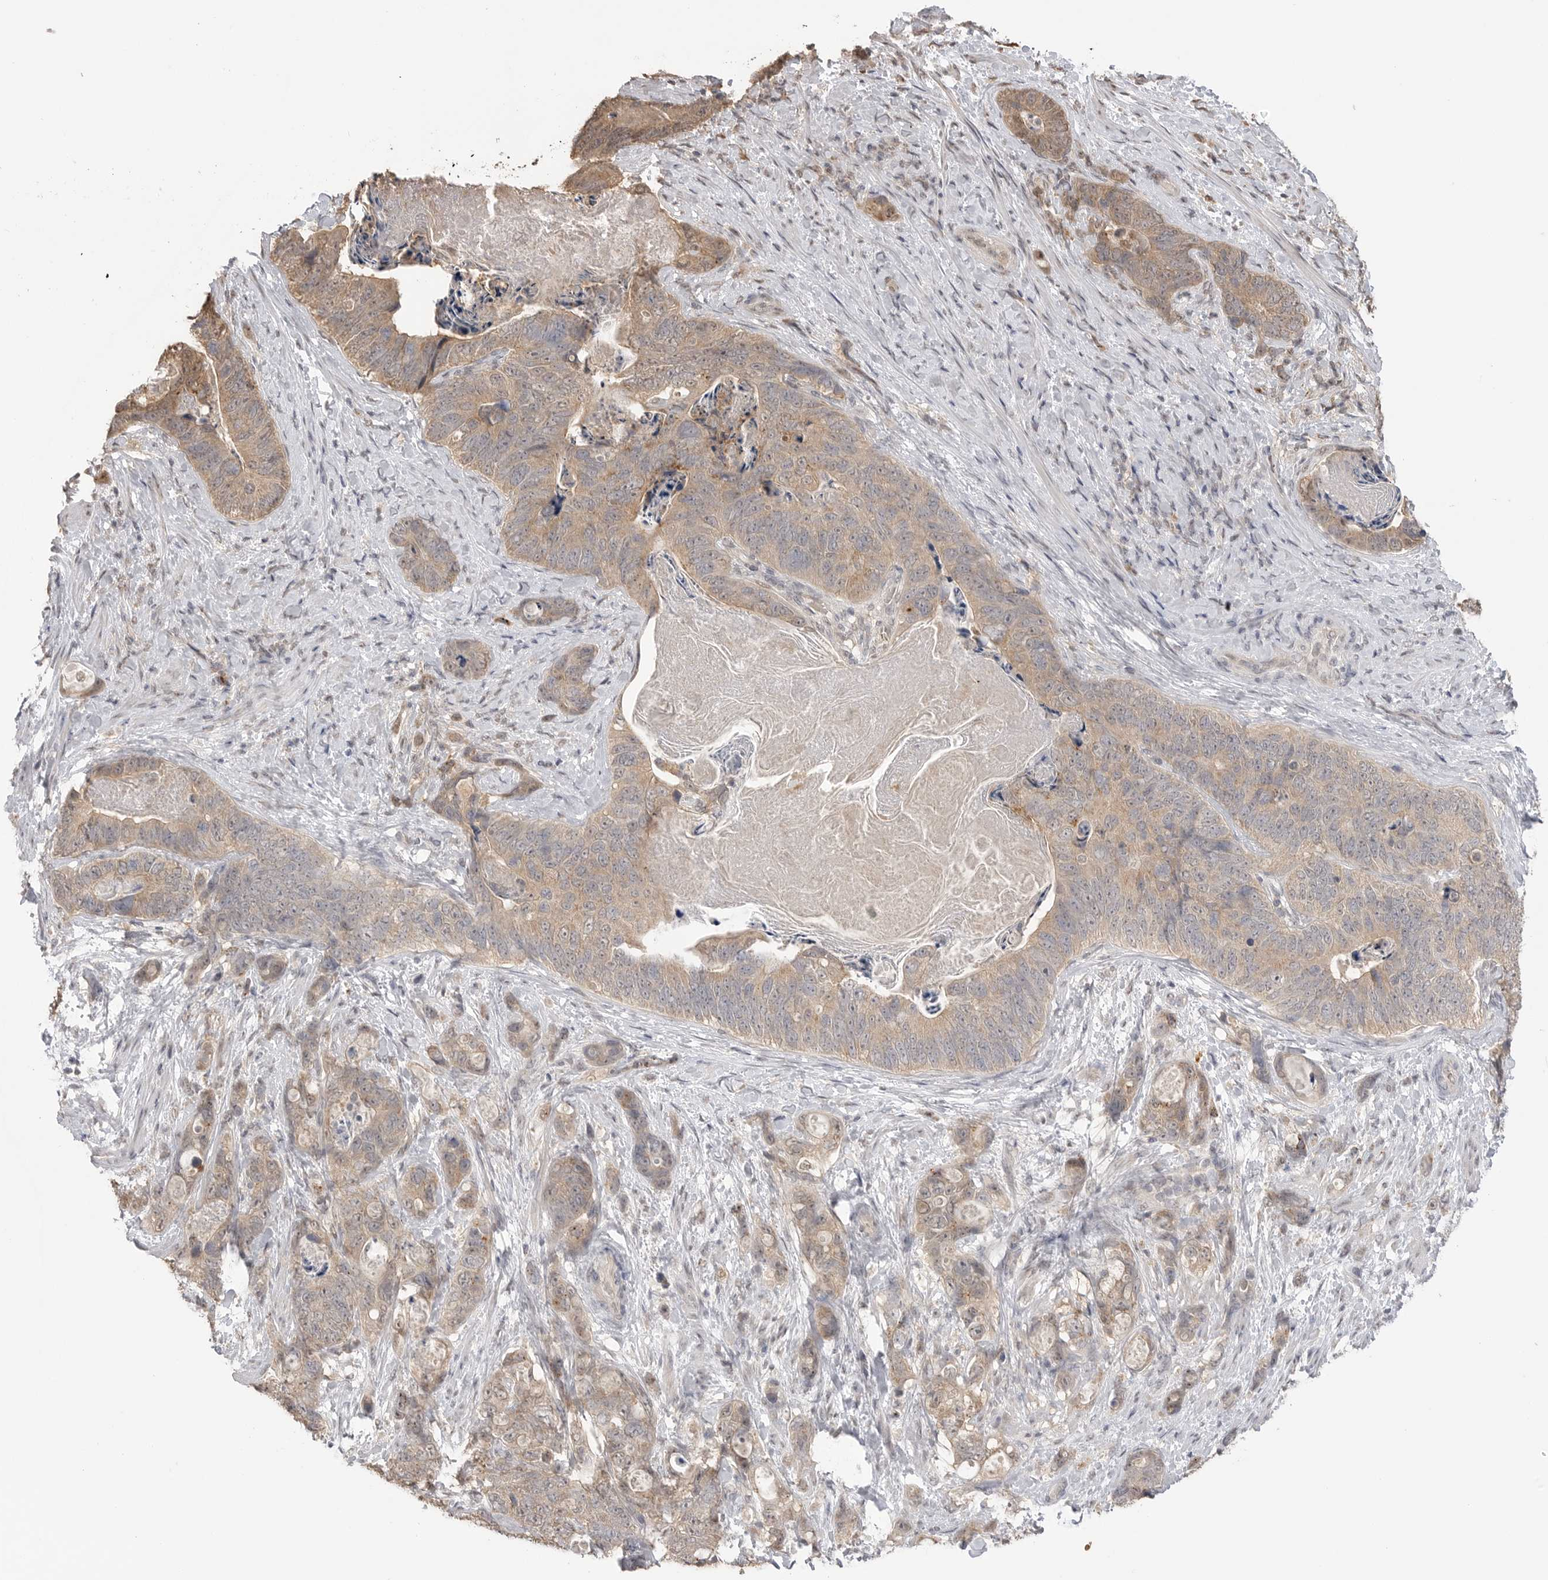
{"staining": {"intensity": "weak", "quantity": ">75%", "location": "cytoplasmic/membranous"}, "tissue": "stomach cancer", "cell_type": "Tumor cells", "image_type": "cancer", "snomed": [{"axis": "morphology", "description": "Normal tissue, NOS"}, {"axis": "morphology", "description": "Adenocarcinoma, NOS"}, {"axis": "topography", "description": "Stomach"}], "caption": "Approximately >75% of tumor cells in human stomach cancer (adenocarcinoma) reveal weak cytoplasmic/membranous protein expression as visualized by brown immunohistochemical staining.", "gene": "ASPSCR1", "patient": {"sex": "female", "age": 89}}